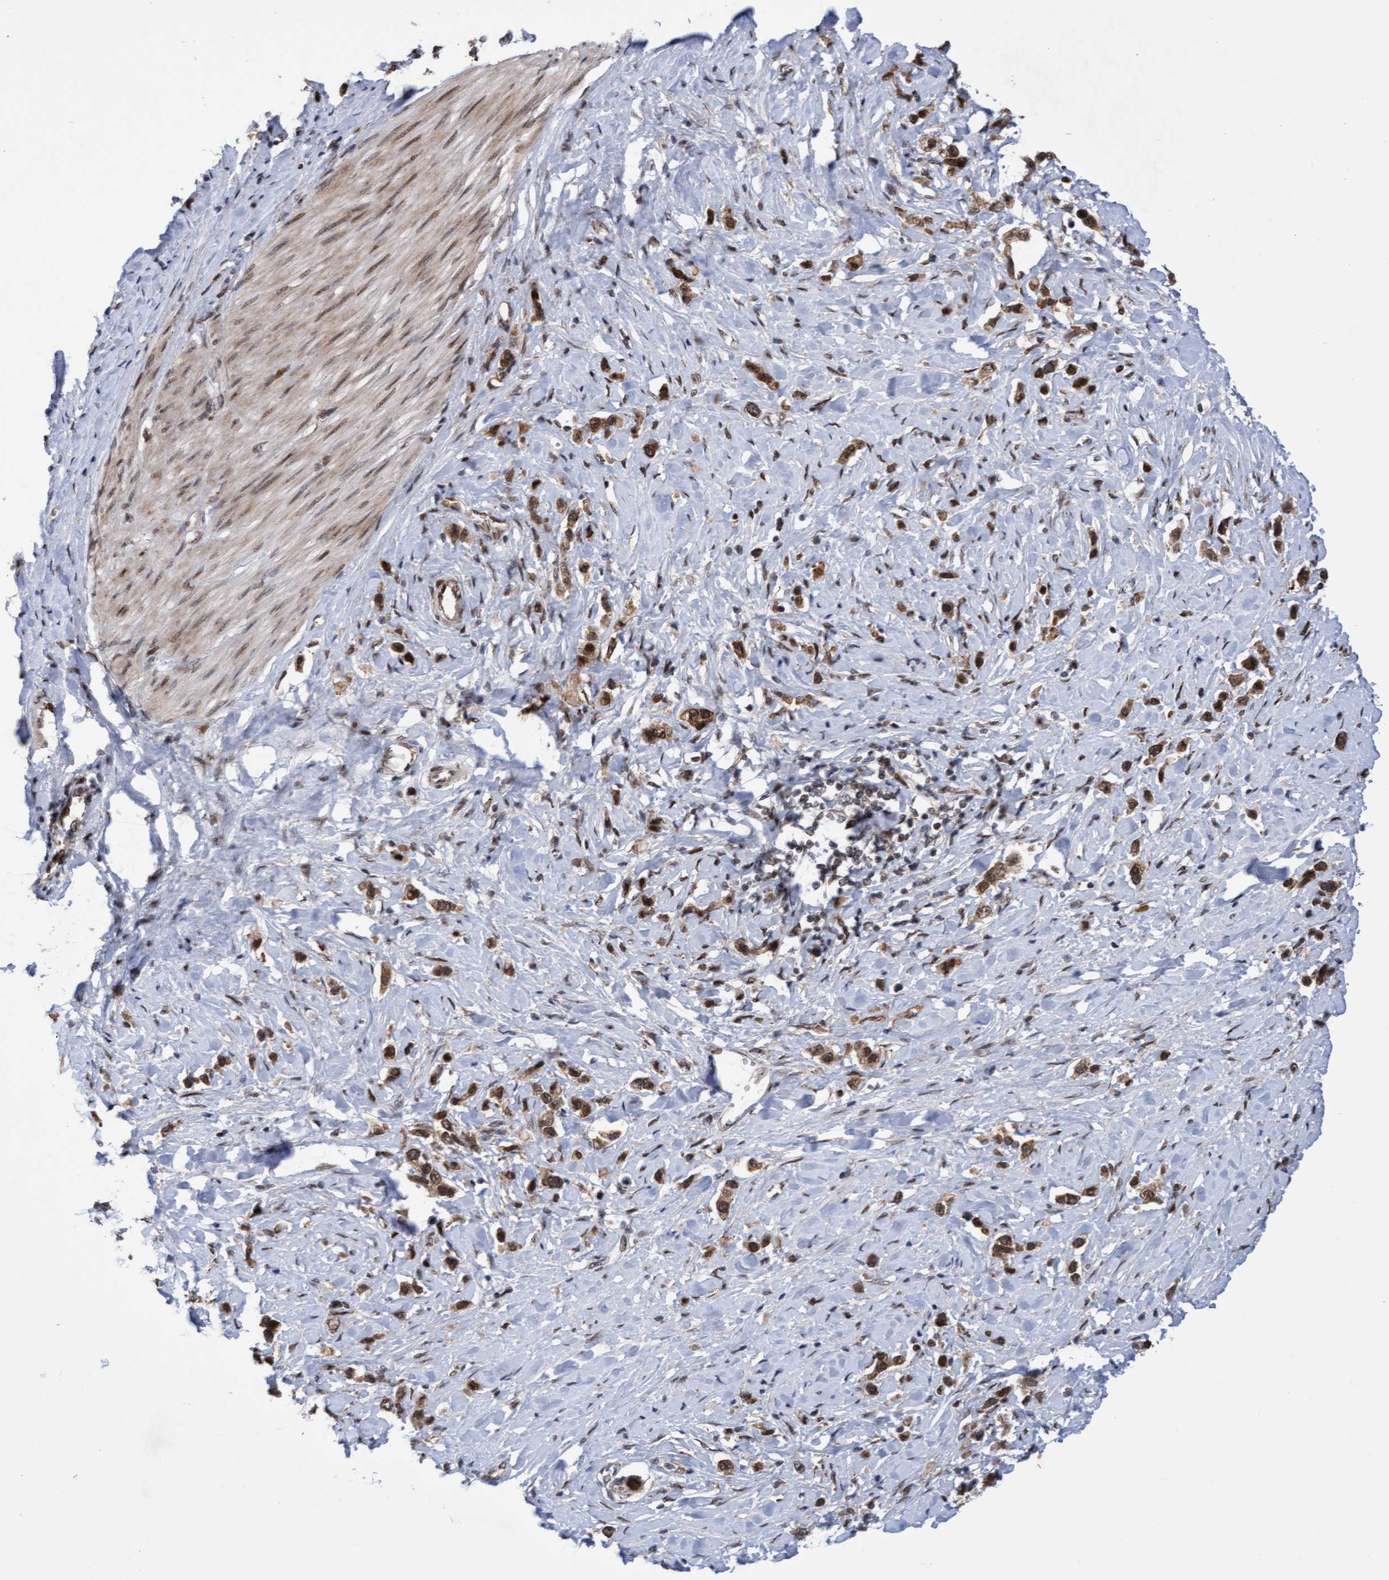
{"staining": {"intensity": "moderate", "quantity": ">75%", "location": "cytoplasmic/membranous,nuclear"}, "tissue": "stomach cancer", "cell_type": "Tumor cells", "image_type": "cancer", "snomed": [{"axis": "morphology", "description": "Adenocarcinoma, NOS"}, {"axis": "topography", "description": "Stomach"}], "caption": "A high-resolution histopathology image shows immunohistochemistry staining of stomach cancer (adenocarcinoma), which displays moderate cytoplasmic/membranous and nuclear expression in approximately >75% of tumor cells.", "gene": "TANC2", "patient": {"sex": "female", "age": 65}}